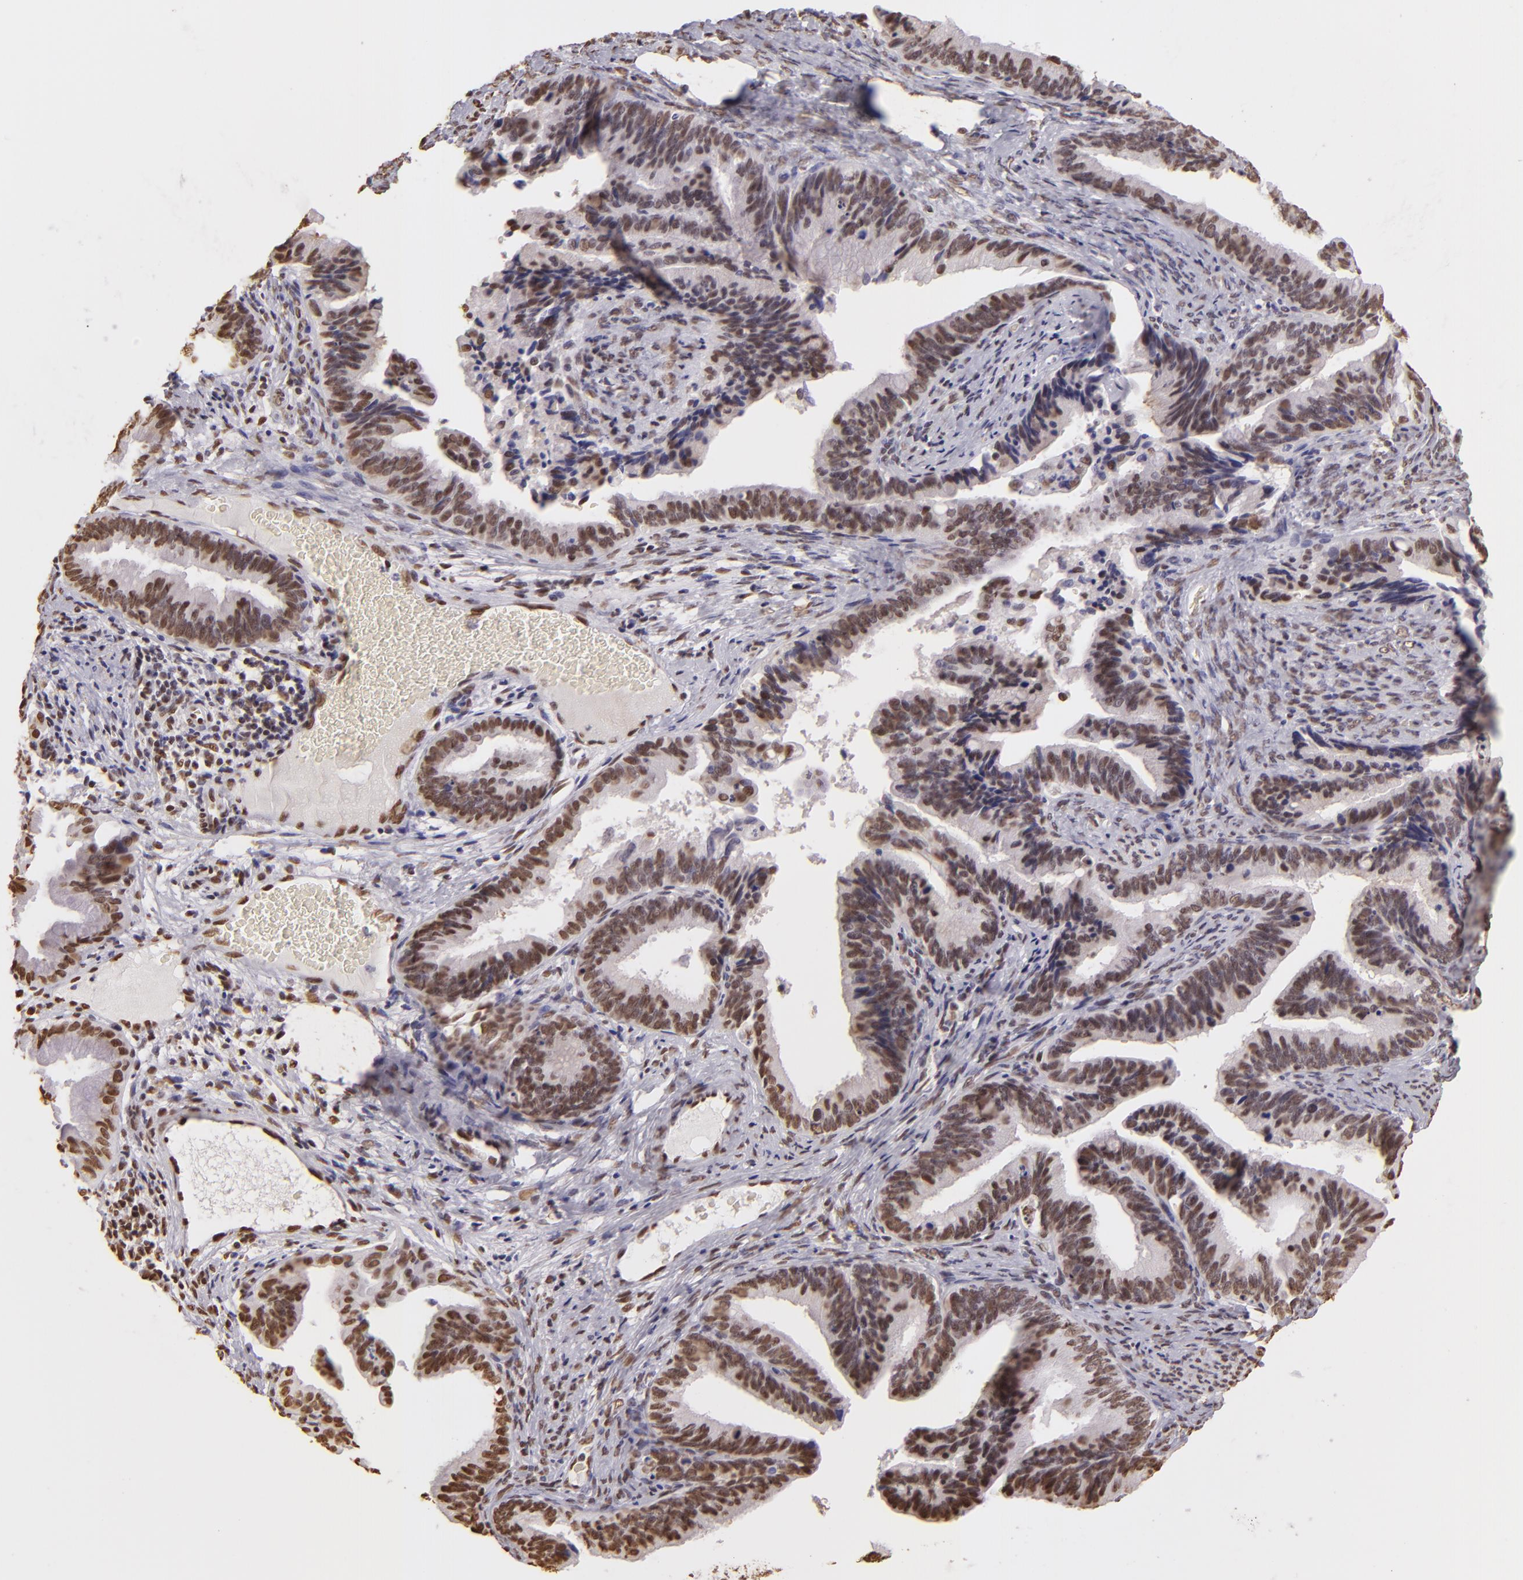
{"staining": {"intensity": "weak", "quantity": ">75%", "location": "nuclear"}, "tissue": "cervical cancer", "cell_type": "Tumor cells", "image_type": "cancer", "snomed": [{"axis": "morphology", "description": "Adenocarcinoma, NOS"}, {"axis": "topography", "description": "Cervix"}], "caption": "Immunohistochemical staining of cervical cancer exhibits low levels of weak nuclear protein expression in approximately >75% of tumor cells. Immunohistochemistry stains the protein of interest in brown and the nuclei are stained blue.", "gene": "PAPOLA", "patient": {"sex": "female", "age": 47}}